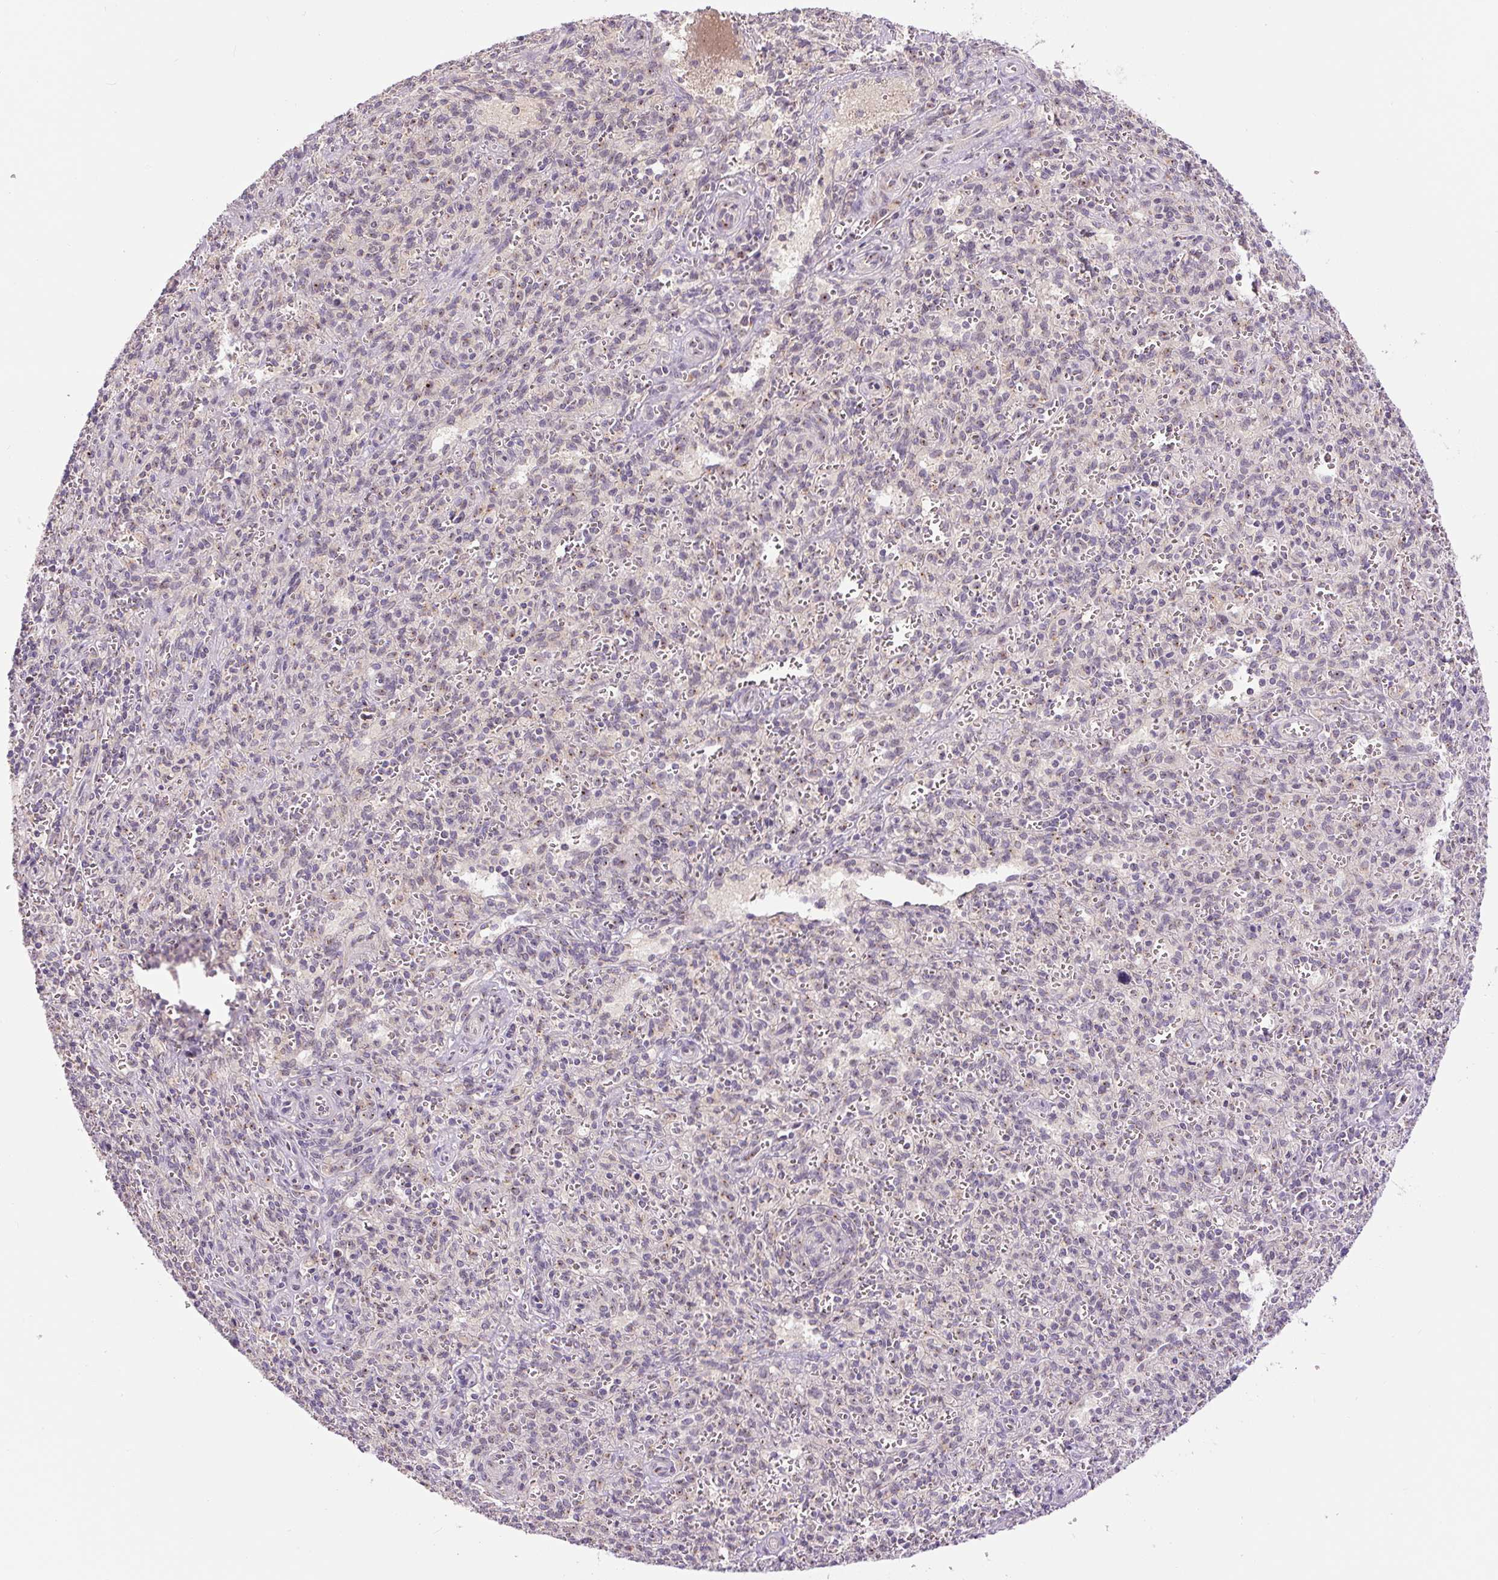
{"staining": {"intensity": "negative", "quantity": "none", "location": "none"}, "tissue": "spleen", "cell_type": "Cells in red pulp", "image_type": "normal", "snomed": [{"axis": "morphology", "description": "Normal tissue, NOS"}, {"axis": "topography", "description": "Spleen"}], "caption": "An immunohistochemistry (IHC) image of unremarkable spleen is shown. There is no staining in cells in red pulp of spleen.", "gene": "PCM1", "patient": {"sex": "female", "age": 26}}